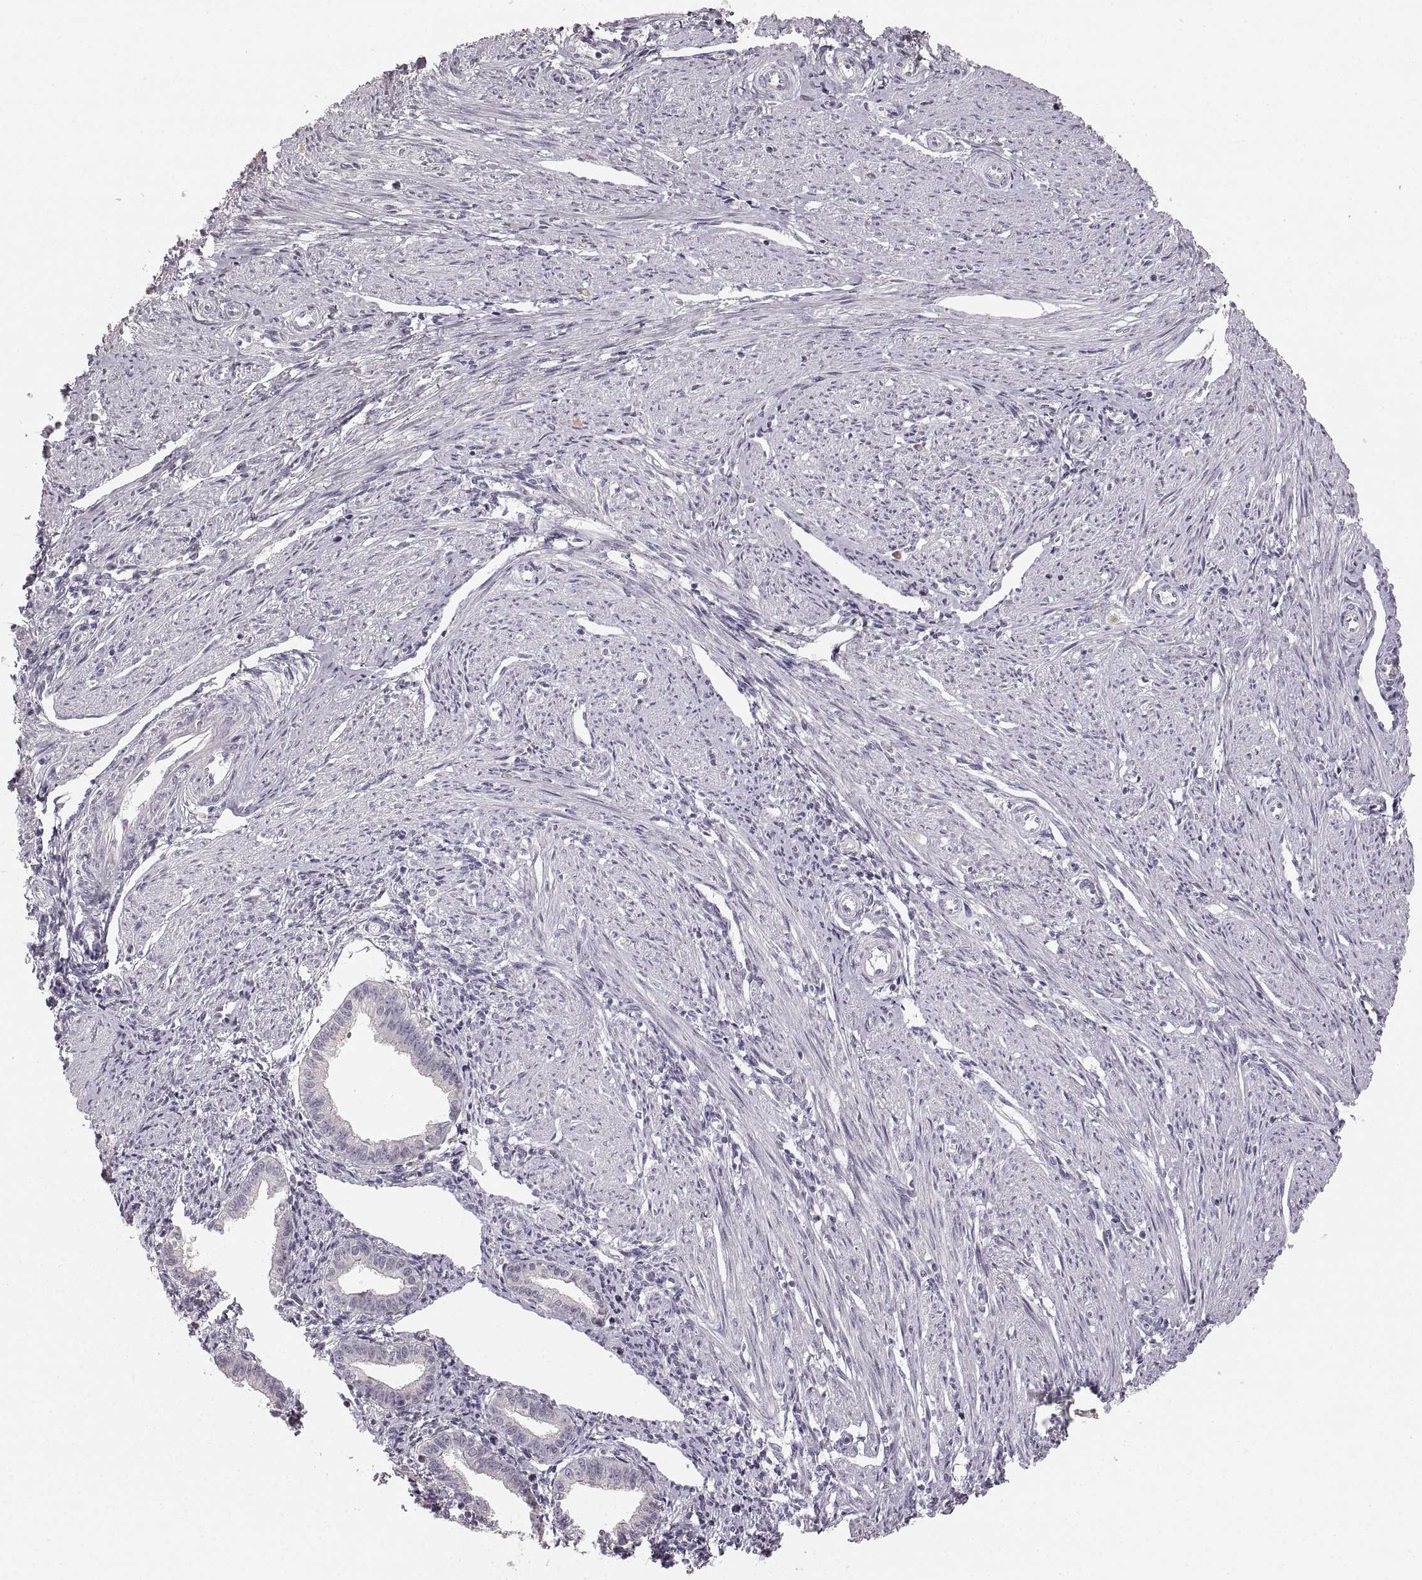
{"staining": {"intensity": "negative", "quantity": "none", "location": "none"}, "tissue": "endometrium", "cell_type": "Cells in endometrial stroma", "image_type": "normal", "snomed": [{"axis": "morphology", "description": "Normal tissue, NOS"}, {"axis": "topography", "description": "Endometrium"}], "caption": "DAB (3,3'-diaminobenzidine) immunohistochemical staining of benign endometrium reveals no significant positivity in cells in endometrial stroma.", "gene": "RUNDC3A", "patient": {"sex": "female", "age": 37}}